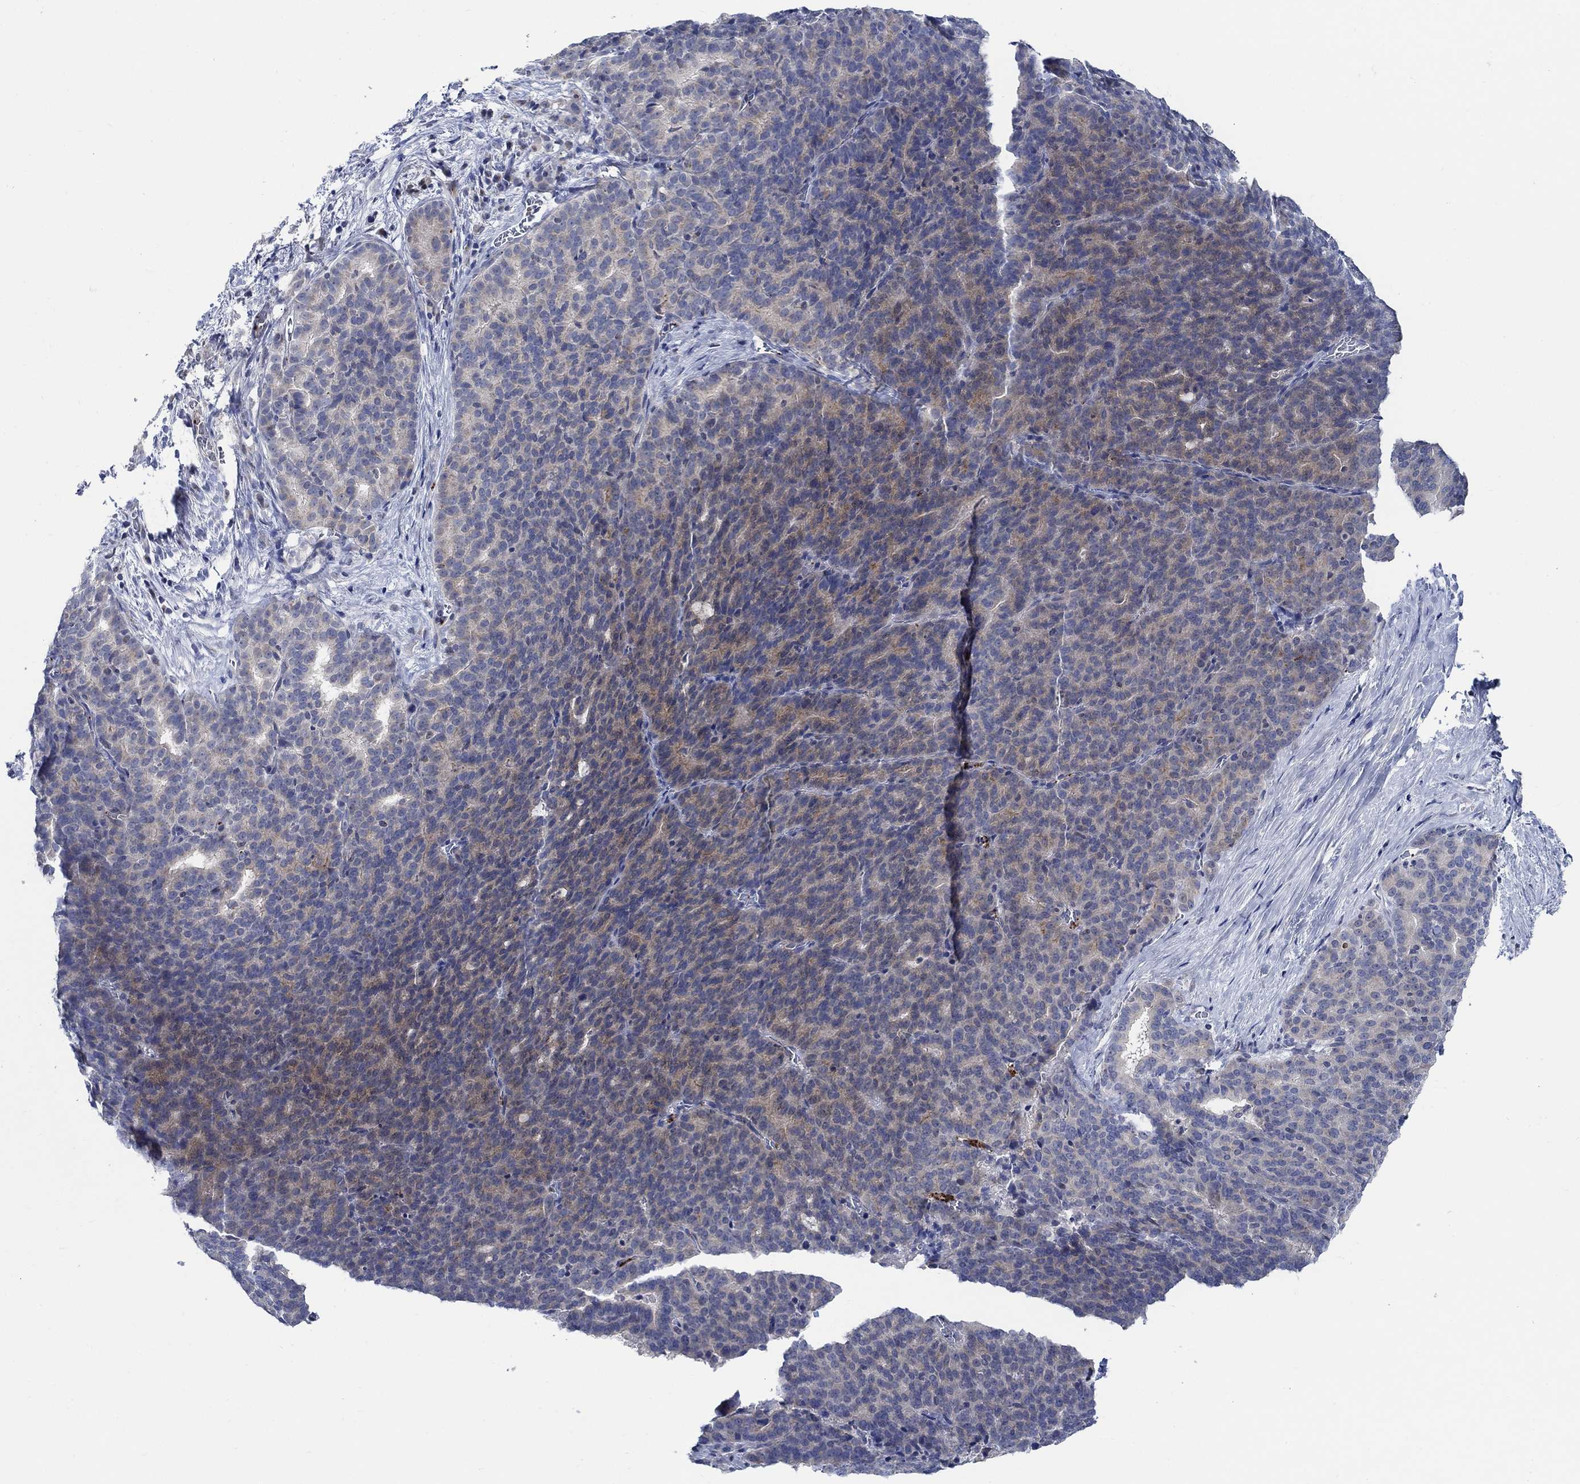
{"staining": {"intensity": "moderate", "quantity": "<25%", "location": "cytoplasmic/membranous"}, "tissue": "liver cancer", "cell_type": "Tumor cells", "image_type": "cancer", "snomed": [{"axis": "morphology", "description": "Cholangiocarcinoma"}, {"axis": "topography", "description": "Liver"}], "caption": "Protein positivity by immunohistochemistry (IHC) exhibits moderate cytoplasmic/membranous staining in approximately <25% of tumor cells in liver cancer (cholangiocarcinoma). The staining was performed using DAB to visualize the protein expression in brown, while the nuclei were stained in blue with hematoxylin (Magnification: 20x).", "gene": "ALOX12", "patient": {"sex": "female", "age": 47}}